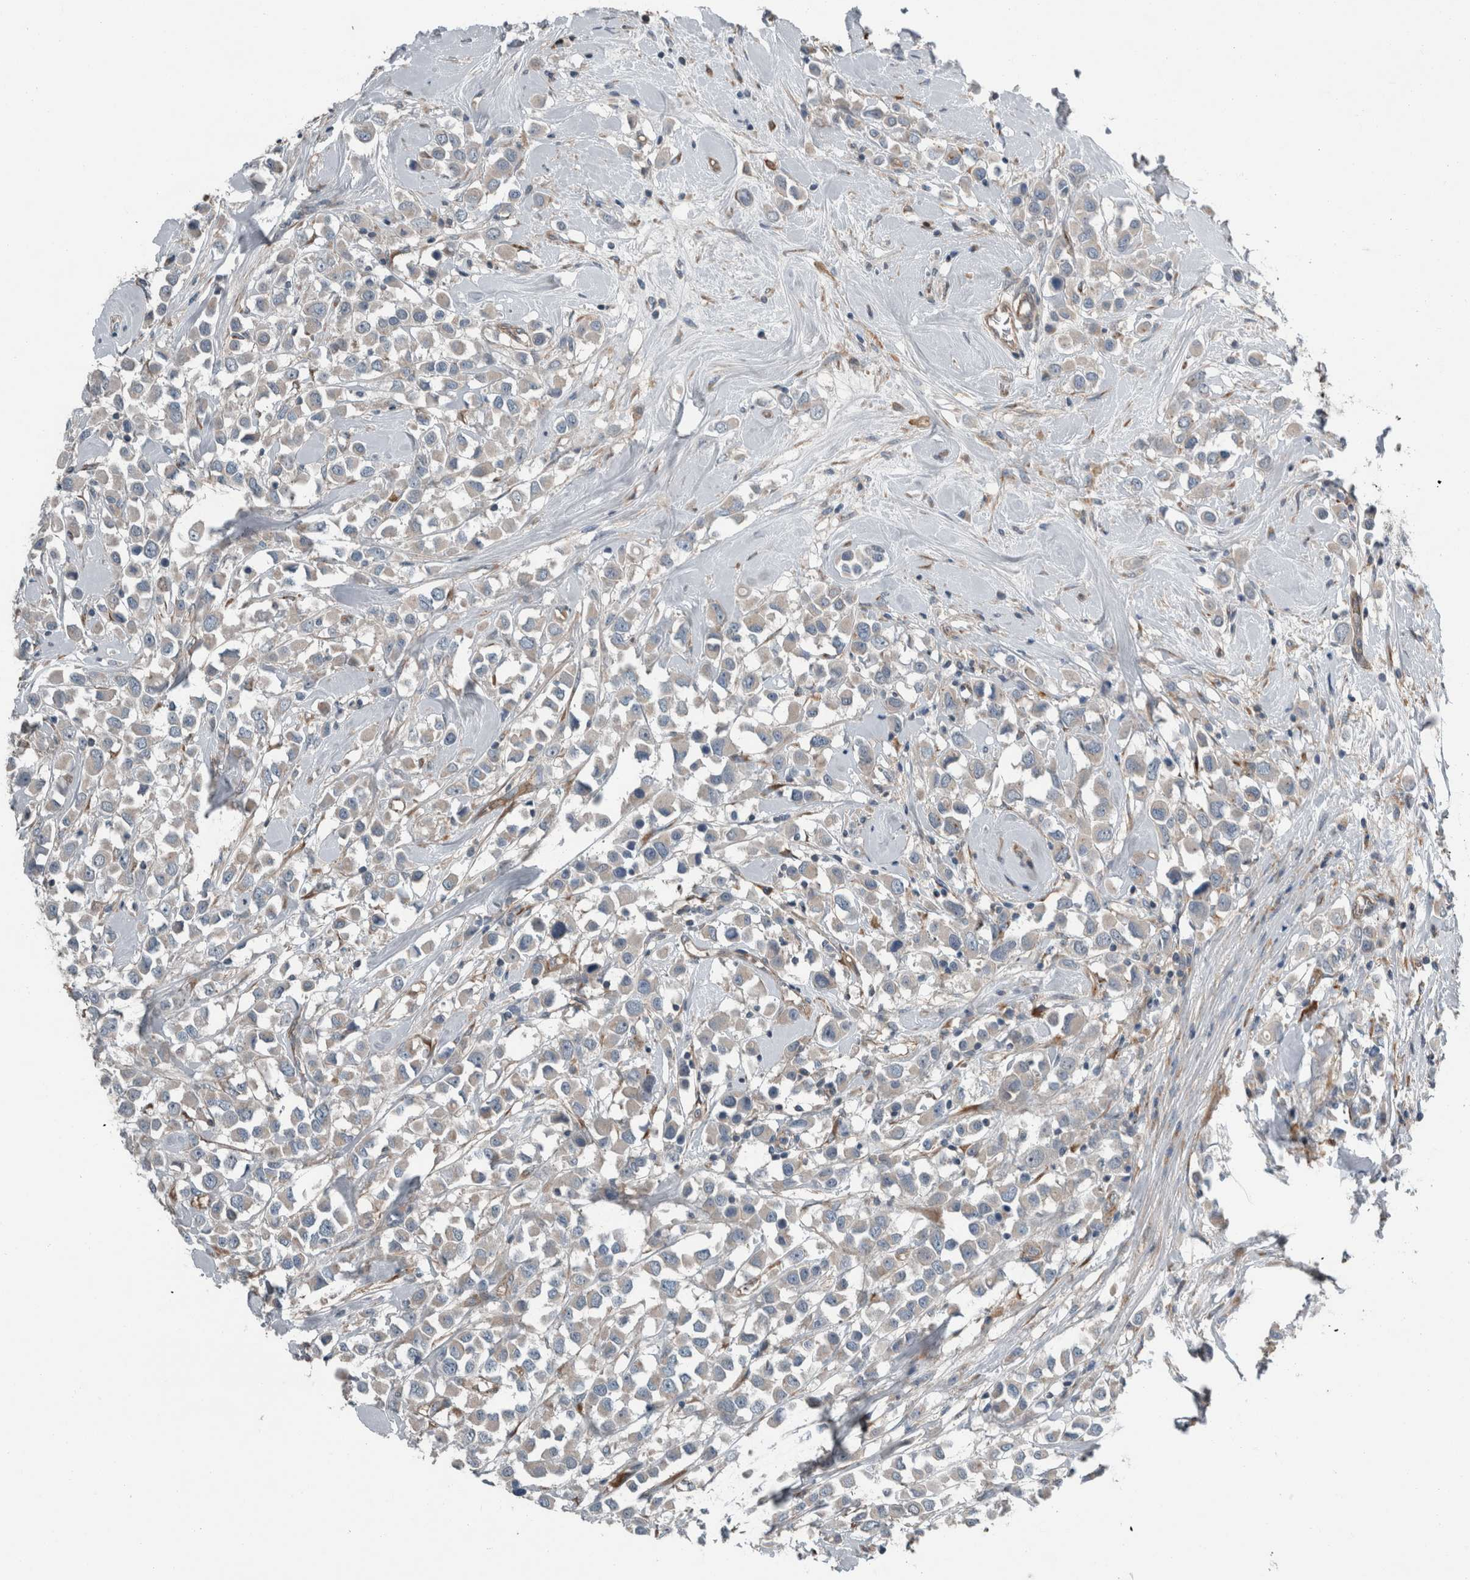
{"staining": {"intensity": "weak", "quantity": "<25%", "location": "cytoplasmic/membranous"}, "tissue": "breast cancer", "cell_type": "Tumor cells", "image_type": "cancer", "snomed": [{"axis": "morphology", "description": "Duct carcinoma"}, {"axis": "topography", "description": "Breast"}], "caption": "Breast cancer stained for a protein using immunohistochemistry displays no positivity tumor cells.", "gene": "GLT8D2", "patient": {"sex": "female", "age": 61}}